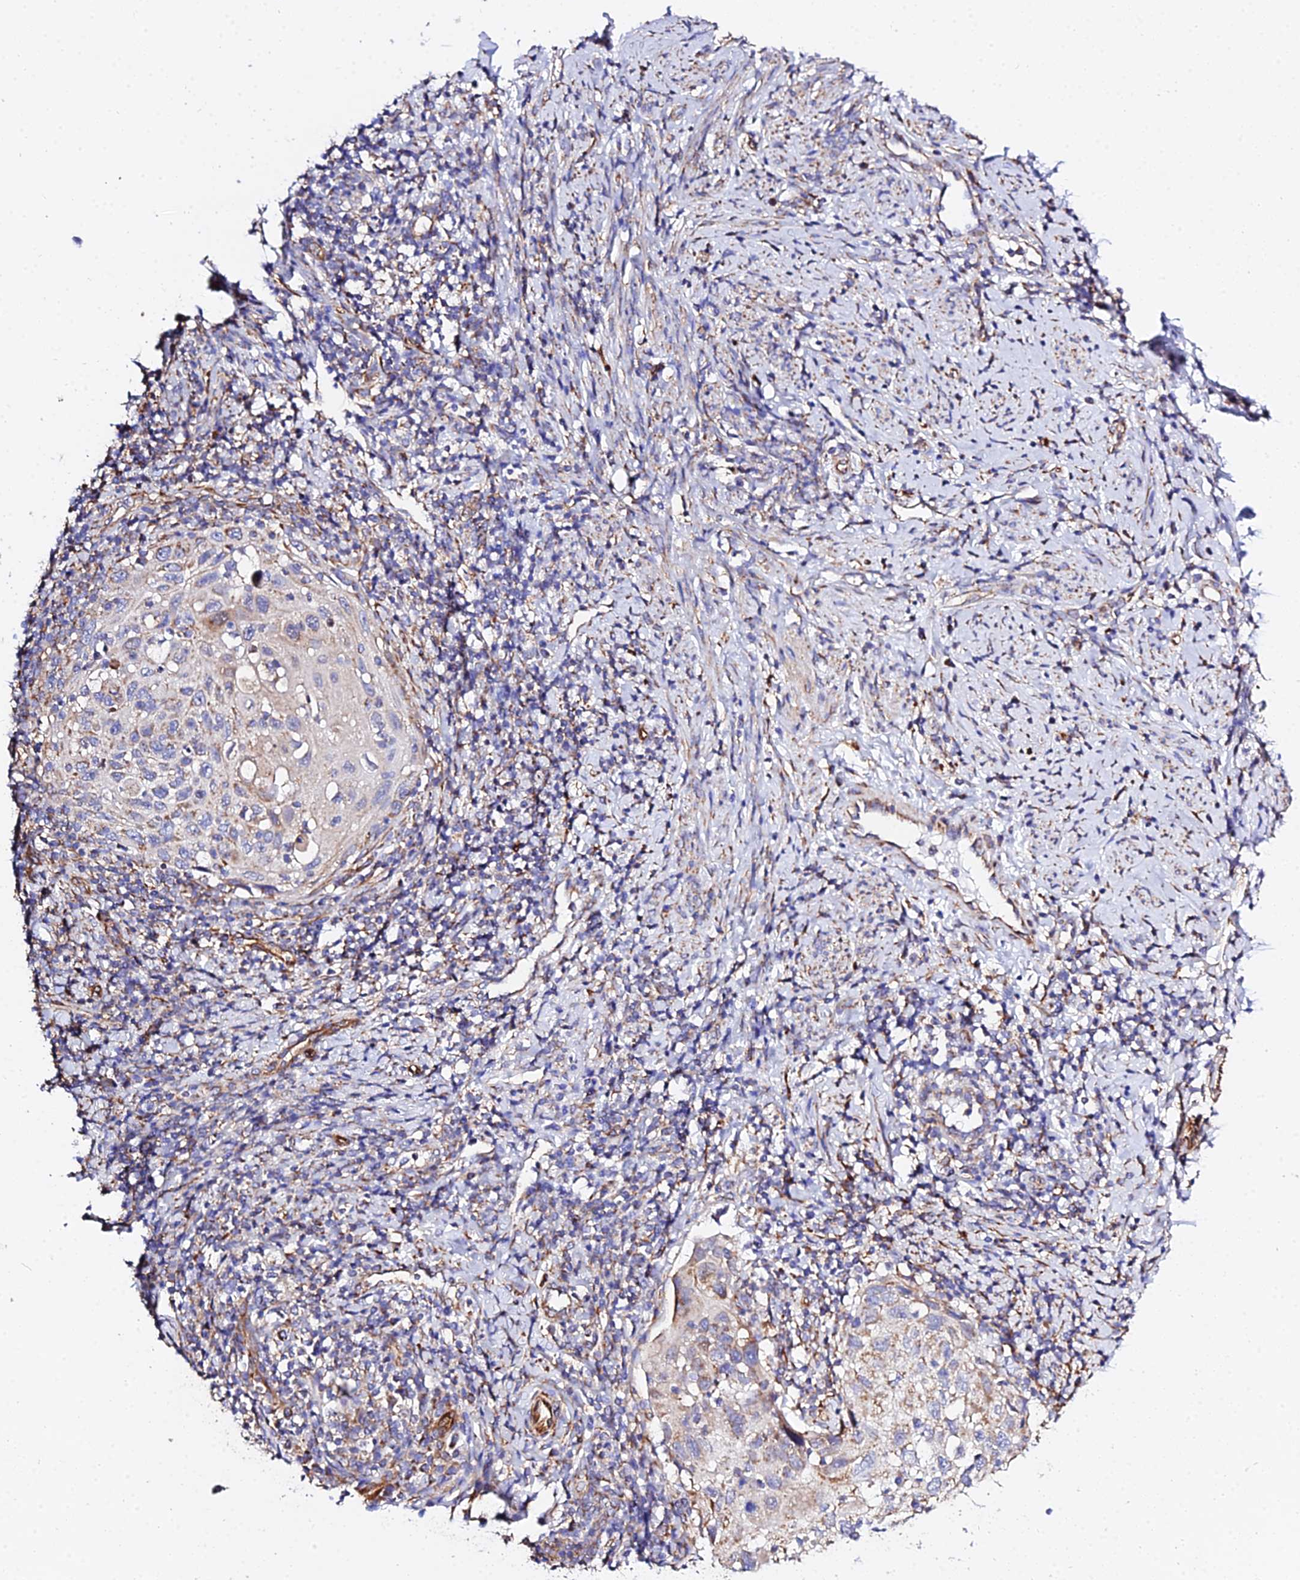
{"staining": {"intensity": "moderate", "quantity": "25%-75%", "location": "cytoplasmic/membranous"}, "tissue": "cervical cancer", "cell_type": "Tumor cells", "image_type": "cancer", "snomed": [{"axis": "morphology", "description": "Squamous cell carcinoma, NOS"}, {"axis": "topography", "description": "Cervix"}], "caption": "This photomicrograph demonstrates squamous cell carcinoma (cervical) stained with IHC to label a protein in brown. The cytoplasmic/membranous of tumor cells show moderate positivity for the protein. Nuclei are counter-stained blue.", "gene": "ZNF573", "patient": {"sex": "female", "age": 70}}